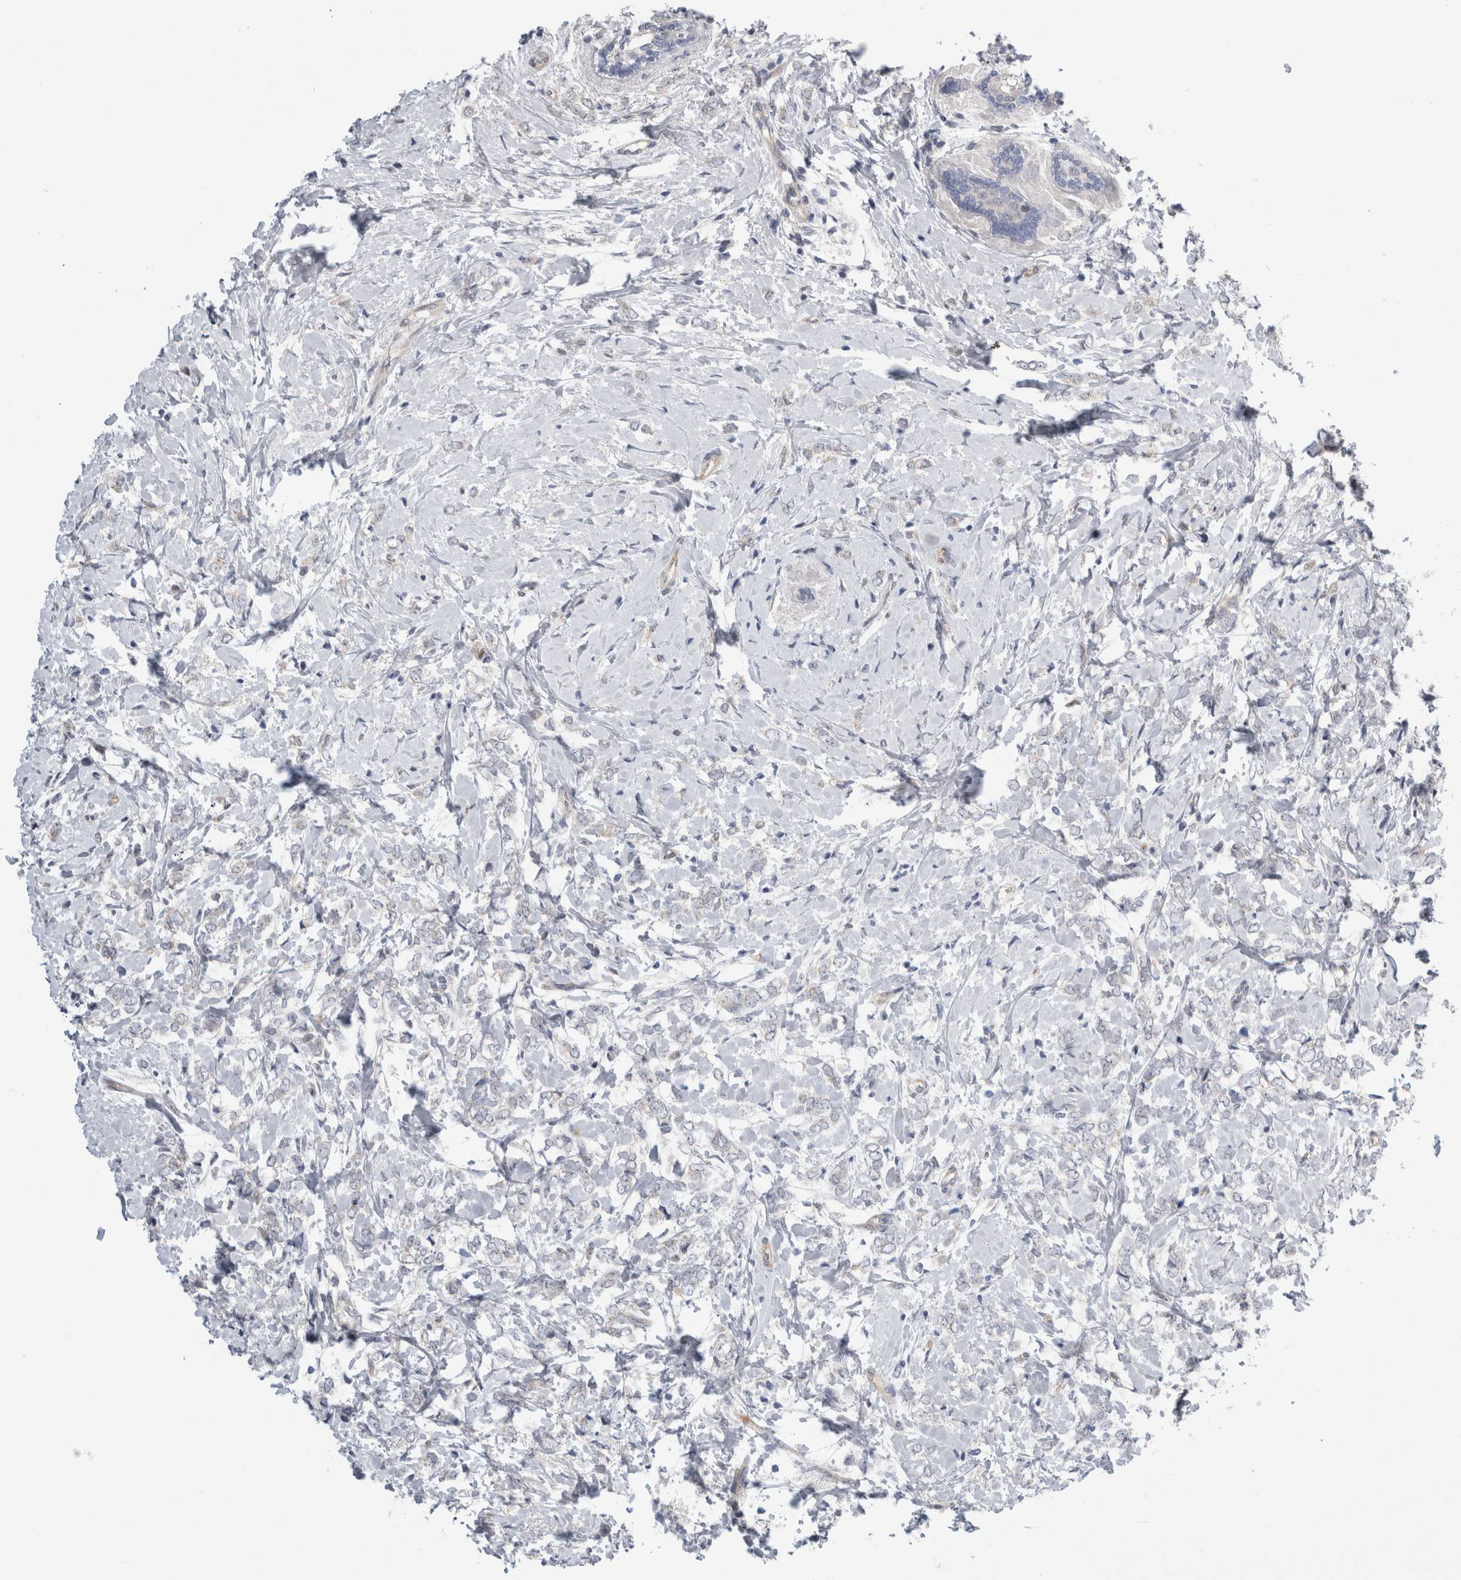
{"staining": {"intensity": "negative", "quantity": "none", "location": "none"}, "tissue": "breast cancer", "cell_type": "Tumor cells", "image_type": "cancer", "snomed": [{"axis": "morphology", "description": "Normal tissue, NOS"}, {"axis": "morphology", "description": "Lobular carcinoma"}, {"axis": "topography", "description": "Breast"}], "caption": "There is no significant positivity in tumor cells of lobular carcinoma (breast).", "gene": "TAFA5", "patient": {"sex": "female", "age": 47}}